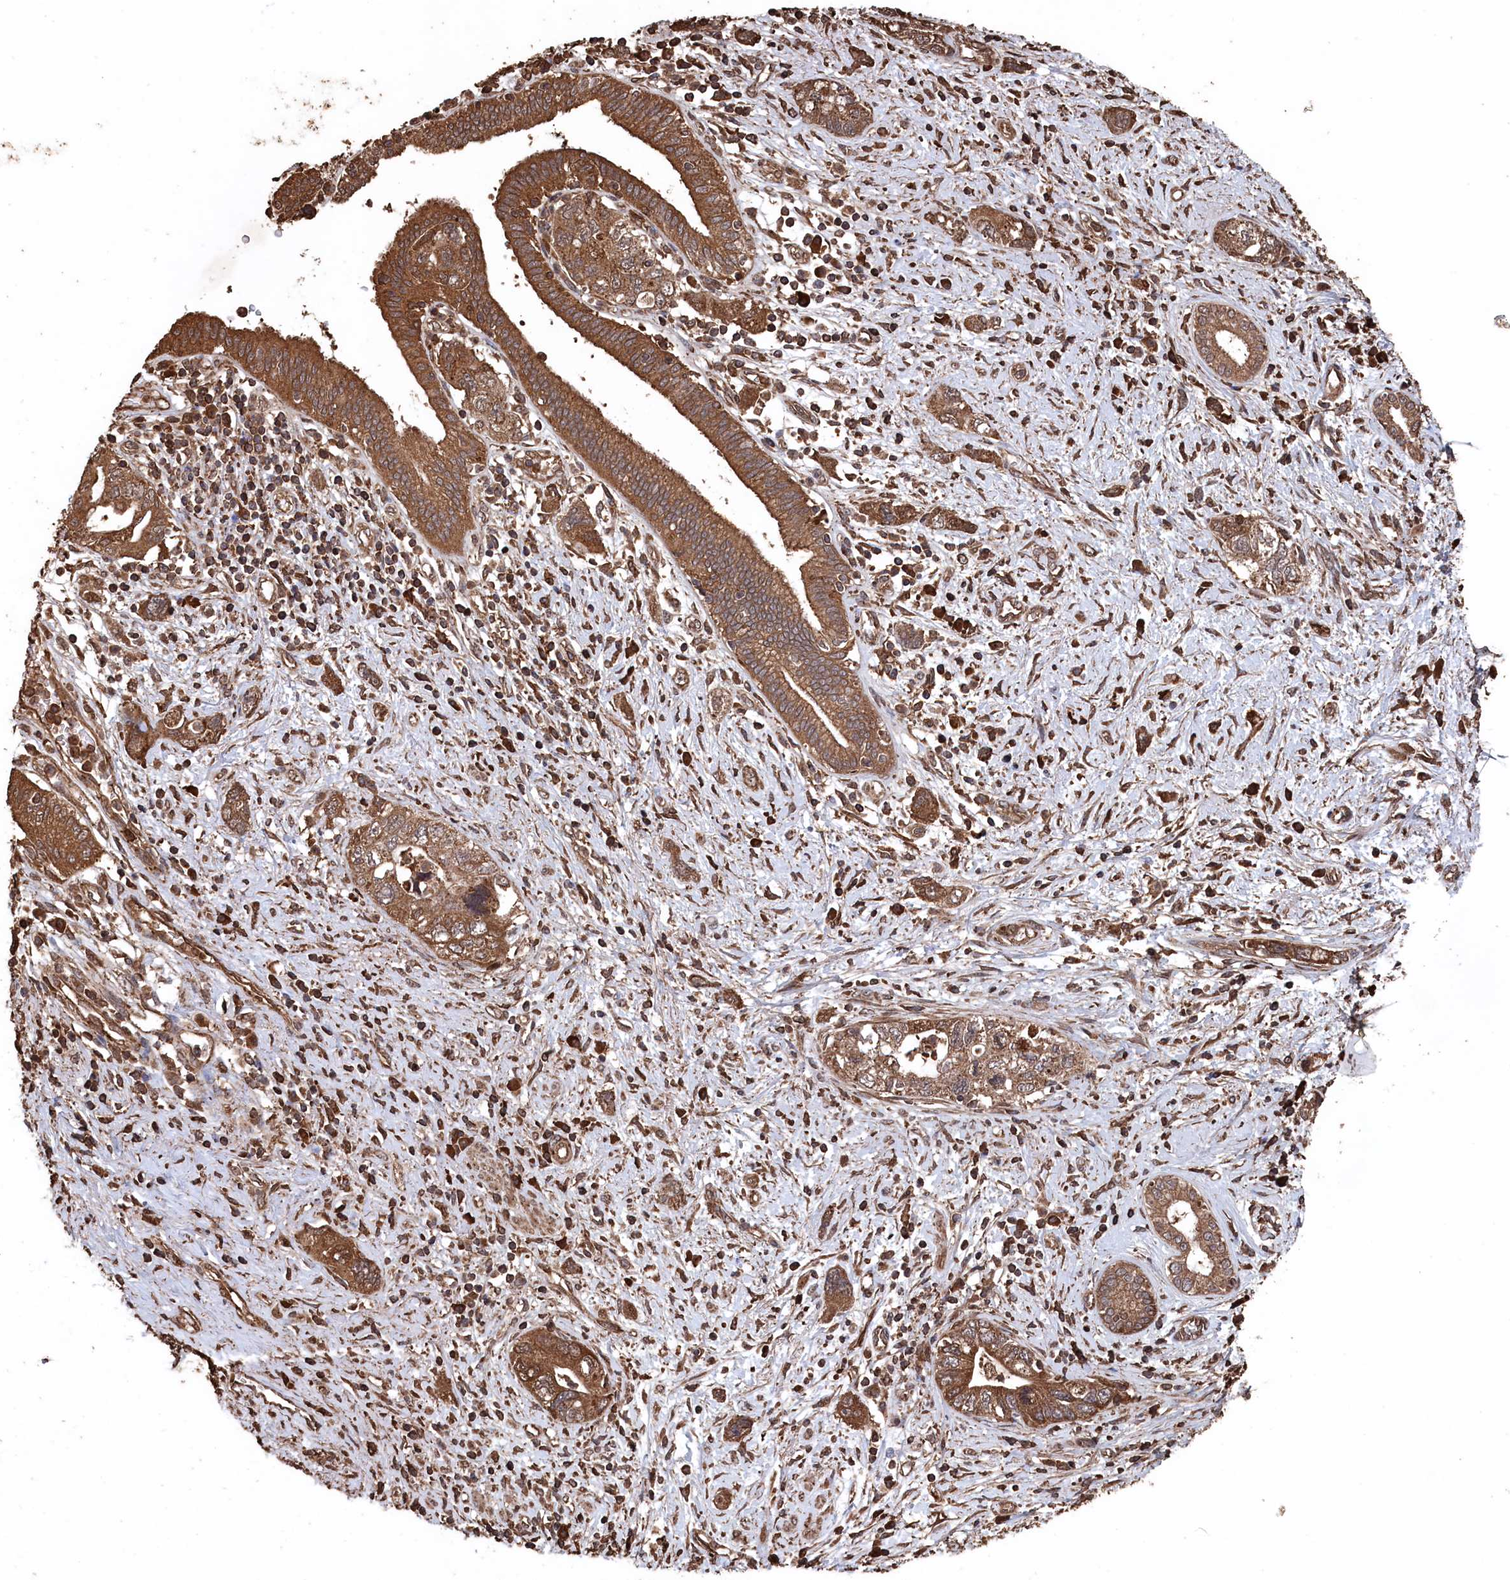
{"staining": {"intensity": "moderate", "quantity": ">75%", "location": "cytoplasmic/membranous"}, "tissue": "pancreatic cancer", "cell_type": "Tumor cells", "image_type": "cancer", "snomed": [{"axis": "morphology", "description": "Adenocarcinoma, NOS"}, {"axis": "topography", "description": "Pancreas"}], "caption": "Adenocarcinoma (pancreatic) stained with a protein marker shows moderate staining in tumor cells.", "gene": "SNX33", "patient": {"sex": "female", "age": 73}}